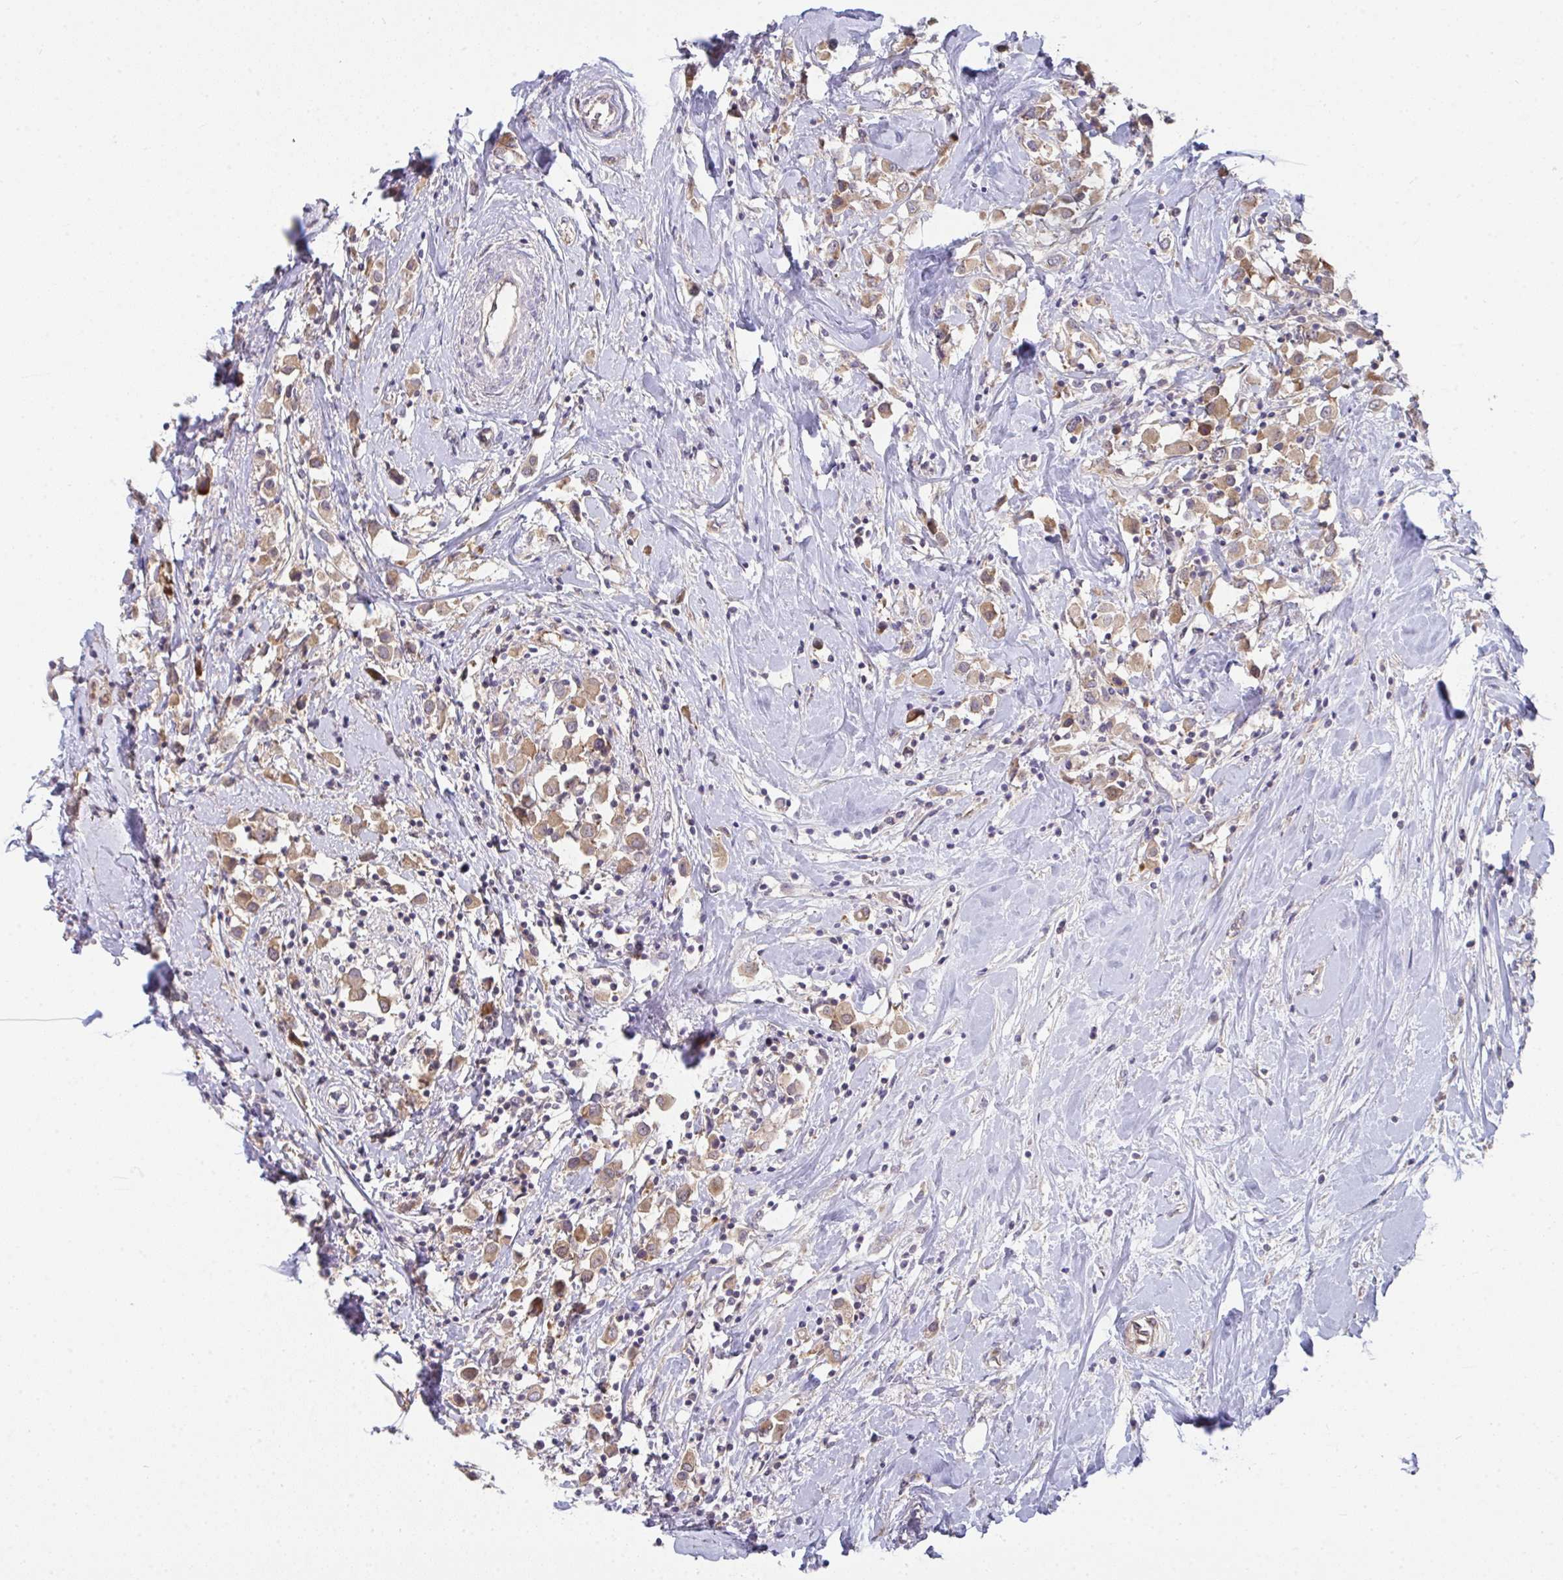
{"staining": {"intensity": "moderate", "quantity": ">75%", "location": "cytoplasmic/membranous"}, "tissue": "breast cancer", "cell_type": "Tumor cells", "image_type": "cancer", "snomed": [{"axis": "morphology", "description": "Duct carcinoma"}, {"axis": "topography", "description": "Breast"}], "caption": "Tumor cells exhibit medium levels of moderate cytoplasmic/membranous positivity in approximately >75% of cells in human invasive ductal carcinoma (breast). (Brightfield microscopy of DAB IHC at high magnification).", "gene": "CASP9", "patient": {"sex": "female", "age": 61}}